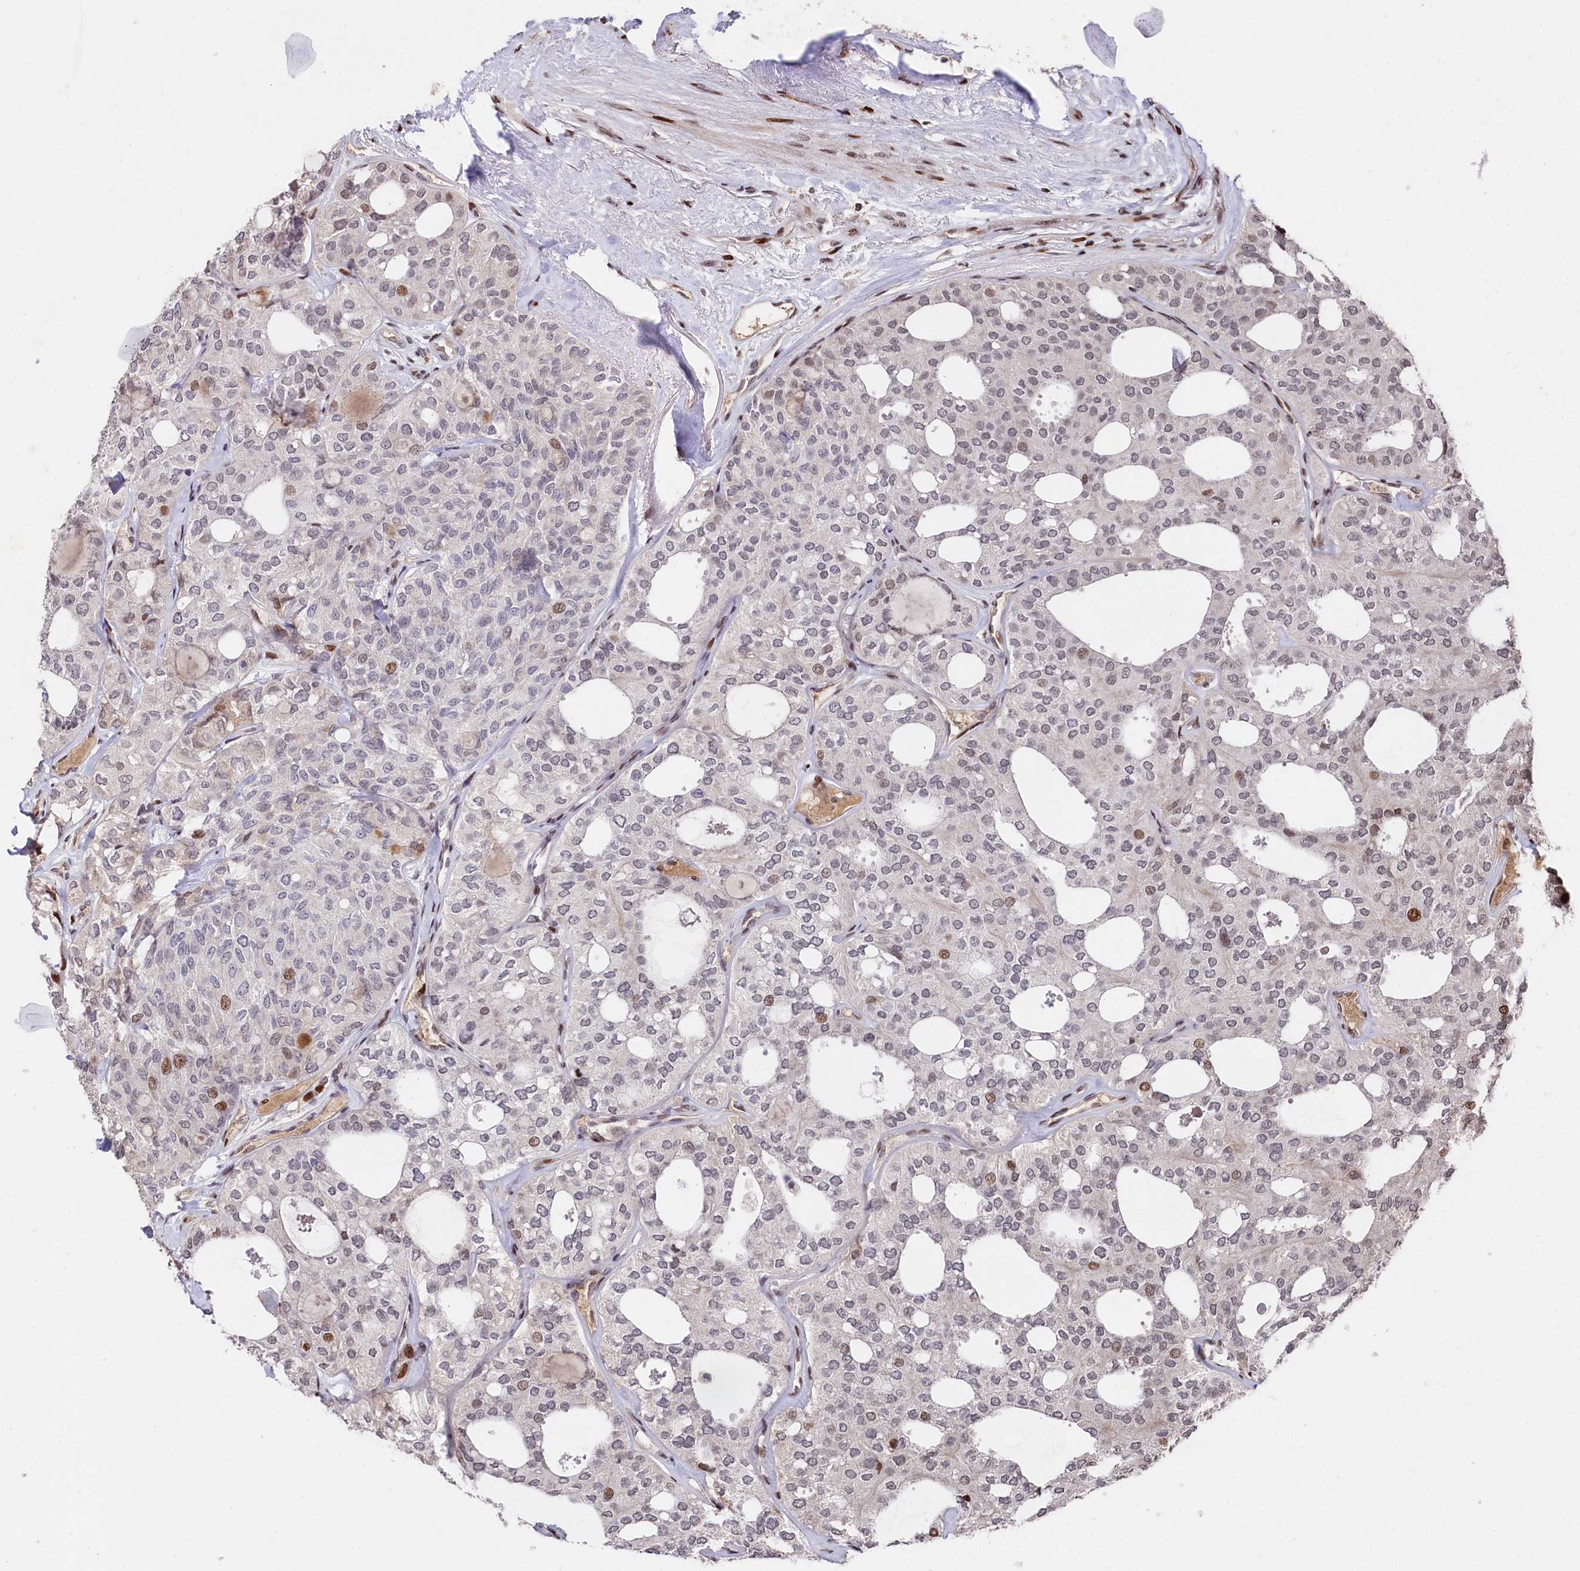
{"staining": {"intensity": "moderate", "quantity": "<25%", "location": "nuclear"}, "tissue": "thyroid cancer", "cell_type": "Tumor cells", "image_type": "cancer", "snomed": [{"axis": "morphology", "description": "Follicular adenoma carcinoma, NOS"}, {"axis": "topography", "description": "Thyroid gland"}], "caption": "Immunohistochemical staining of human thyroid follicular adenoma carcinoma exhibits moderate nuclear protein staining in approximately <25% of tumor cells. (DAB = brown stain, brightfield microscopy at high magnification).", "gene": "MCF2L2", "patient": {"sex": "male", "age": 75}}